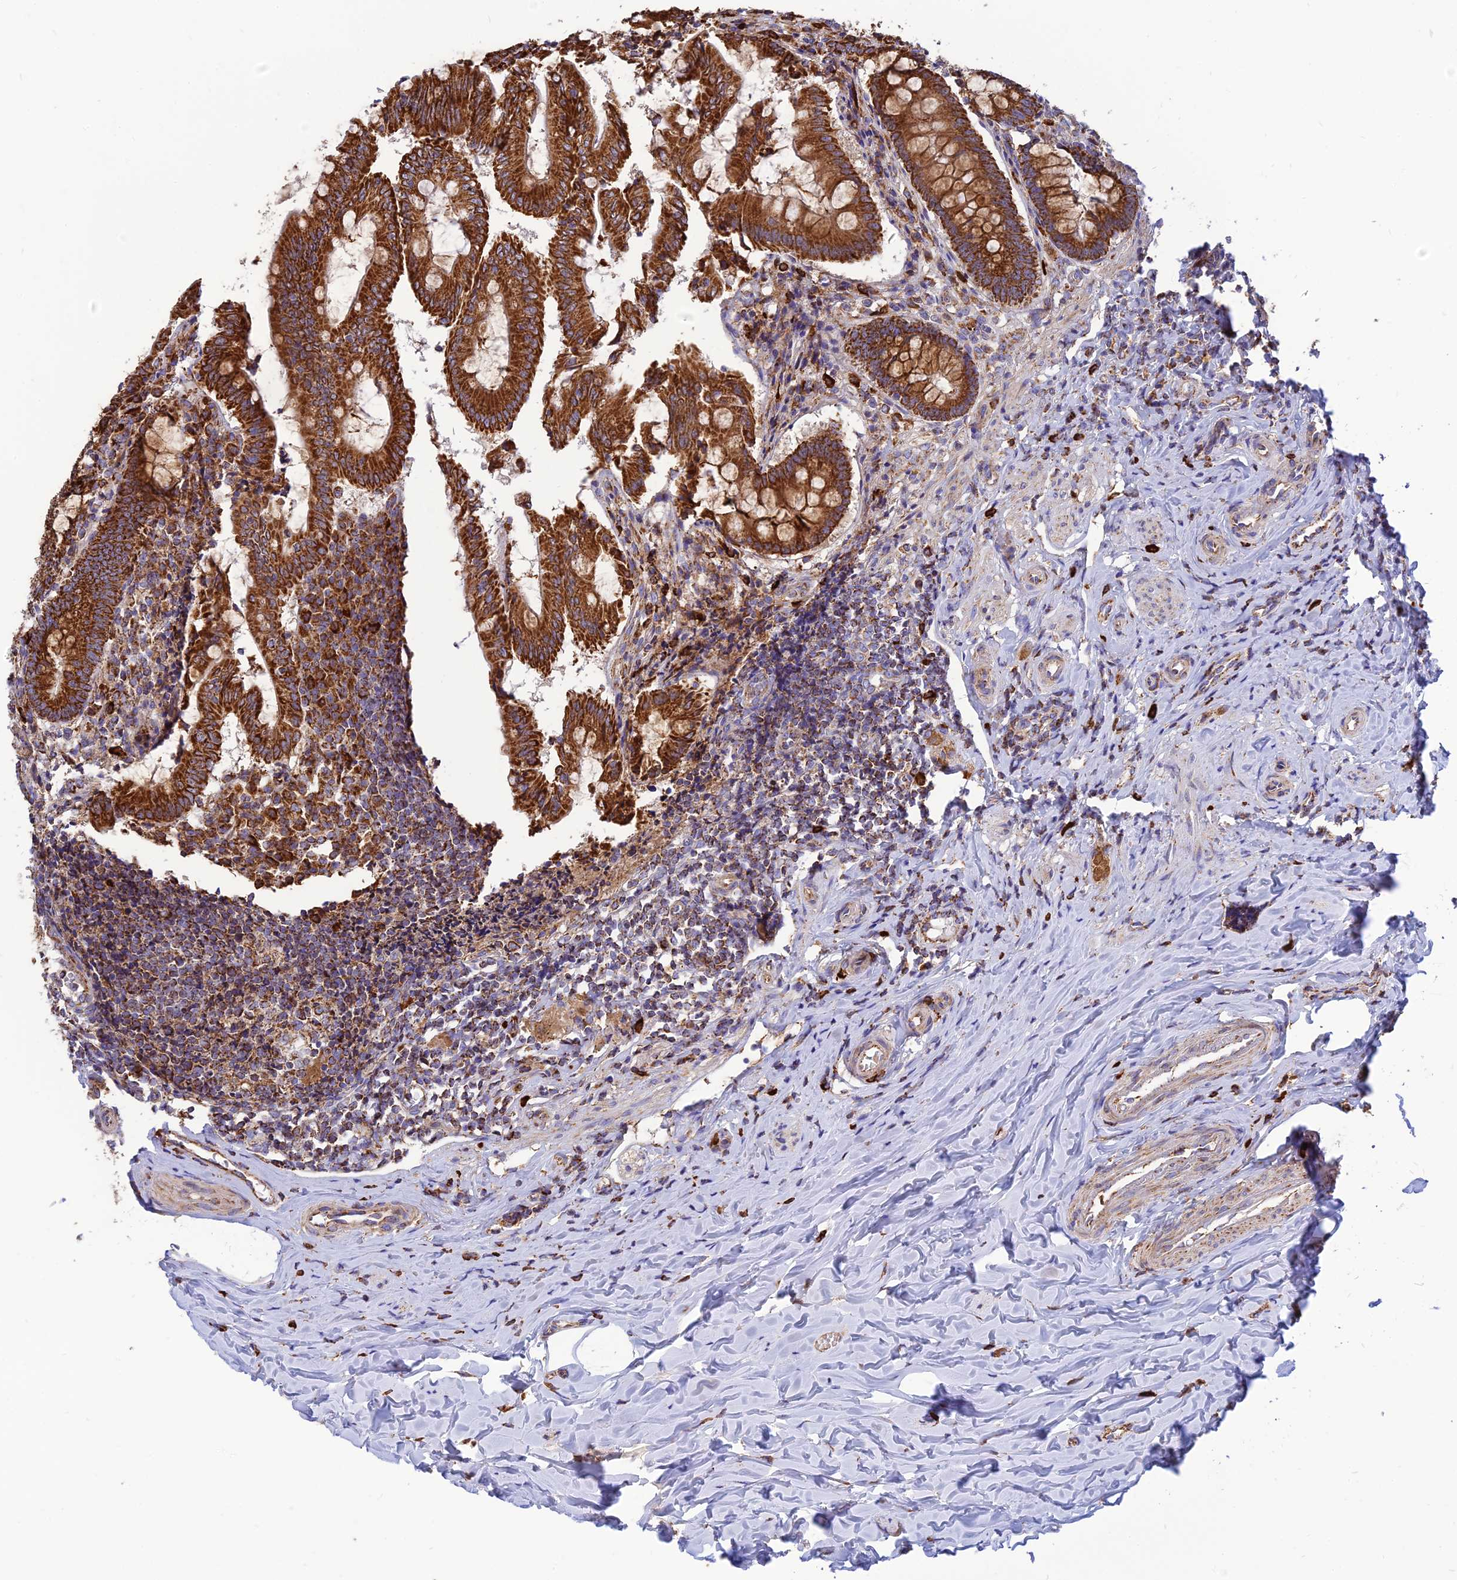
{"staining": {"intensity": "strong", "quantity": ">75%", "location": "cytoplasmic/membranous"}, "tissue": "appendix", "cell_type": "Glandular cells", "image_type": "normal", "snomed": [{"axis": "morphology", "description": "Normal tissue, NOS"}, {"axis": "topography", "description": "Appendix"}], "caption": "A high-resolution image shows IHC staining of unremarkable appendix, which reveals strong cytoplasmic/membranous positivity in approximately >75% of glandular cells. Nuclei are stained in blue.", "gene": "THUMPD2", "patient": {"sex": "female", "age": 33}}